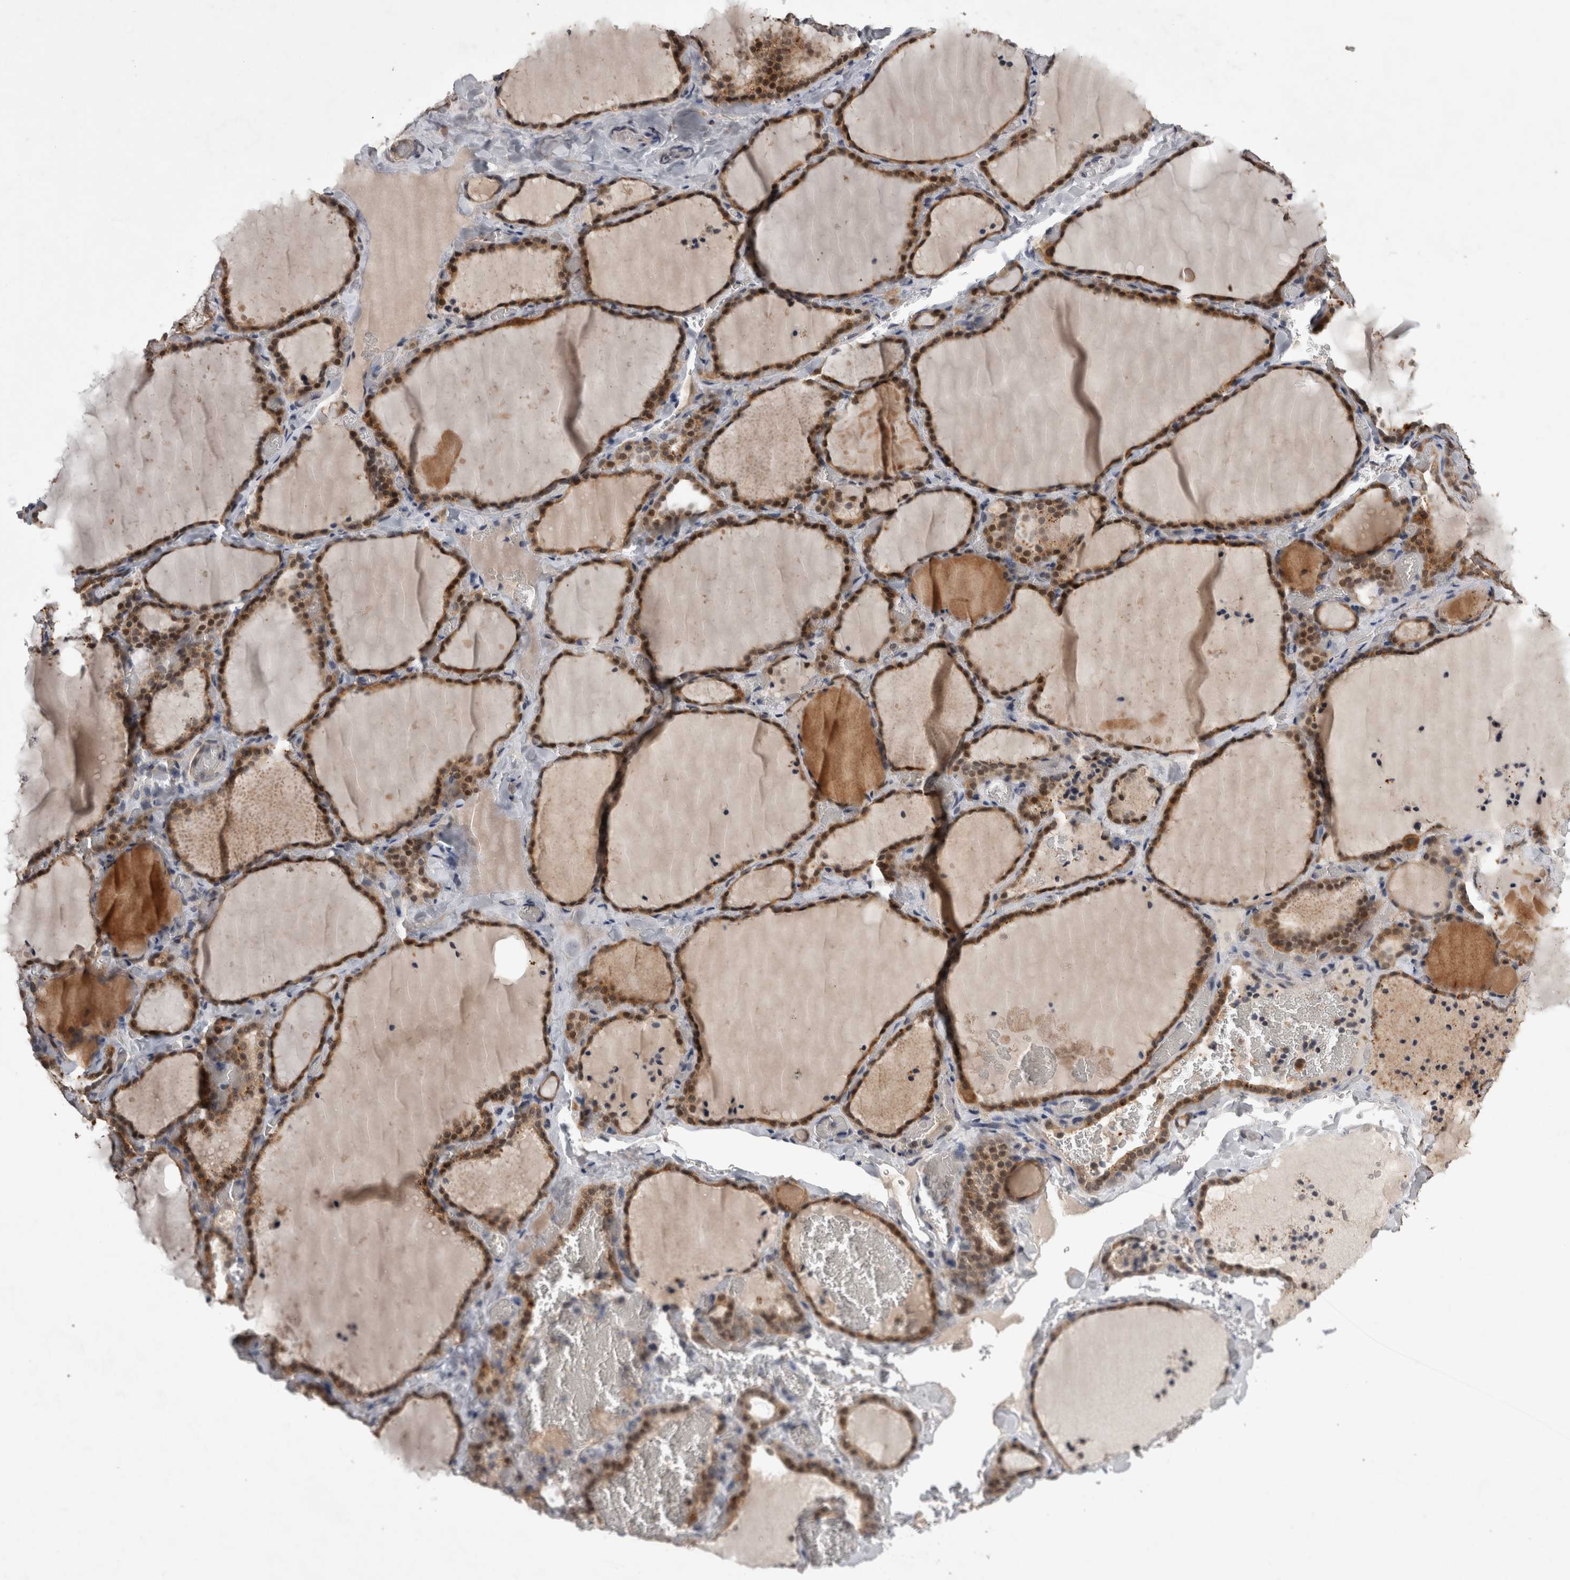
{"staining": {"intensity": "moderate", "quantity": ">75%", "location": "cytoplasmic/membranous,nuclear"}, "tissue": "thyroid gland", "cell_type": "Glandular cells", "image_type": "normal", "snomed": [{"axis": "morphology", "description": "Normal tissue, NOS"}, {"axis": "topography", "description": "Thyroid gland"}], "caption": "Thyroid gland stained with DAB IHC shows medium levels of moderate cytoplasmic/membranous,nuclear expression in approximately >75% of glandular cells.", "gene": "ZNF114", "patient": {"sex": "female", "age": 22}}